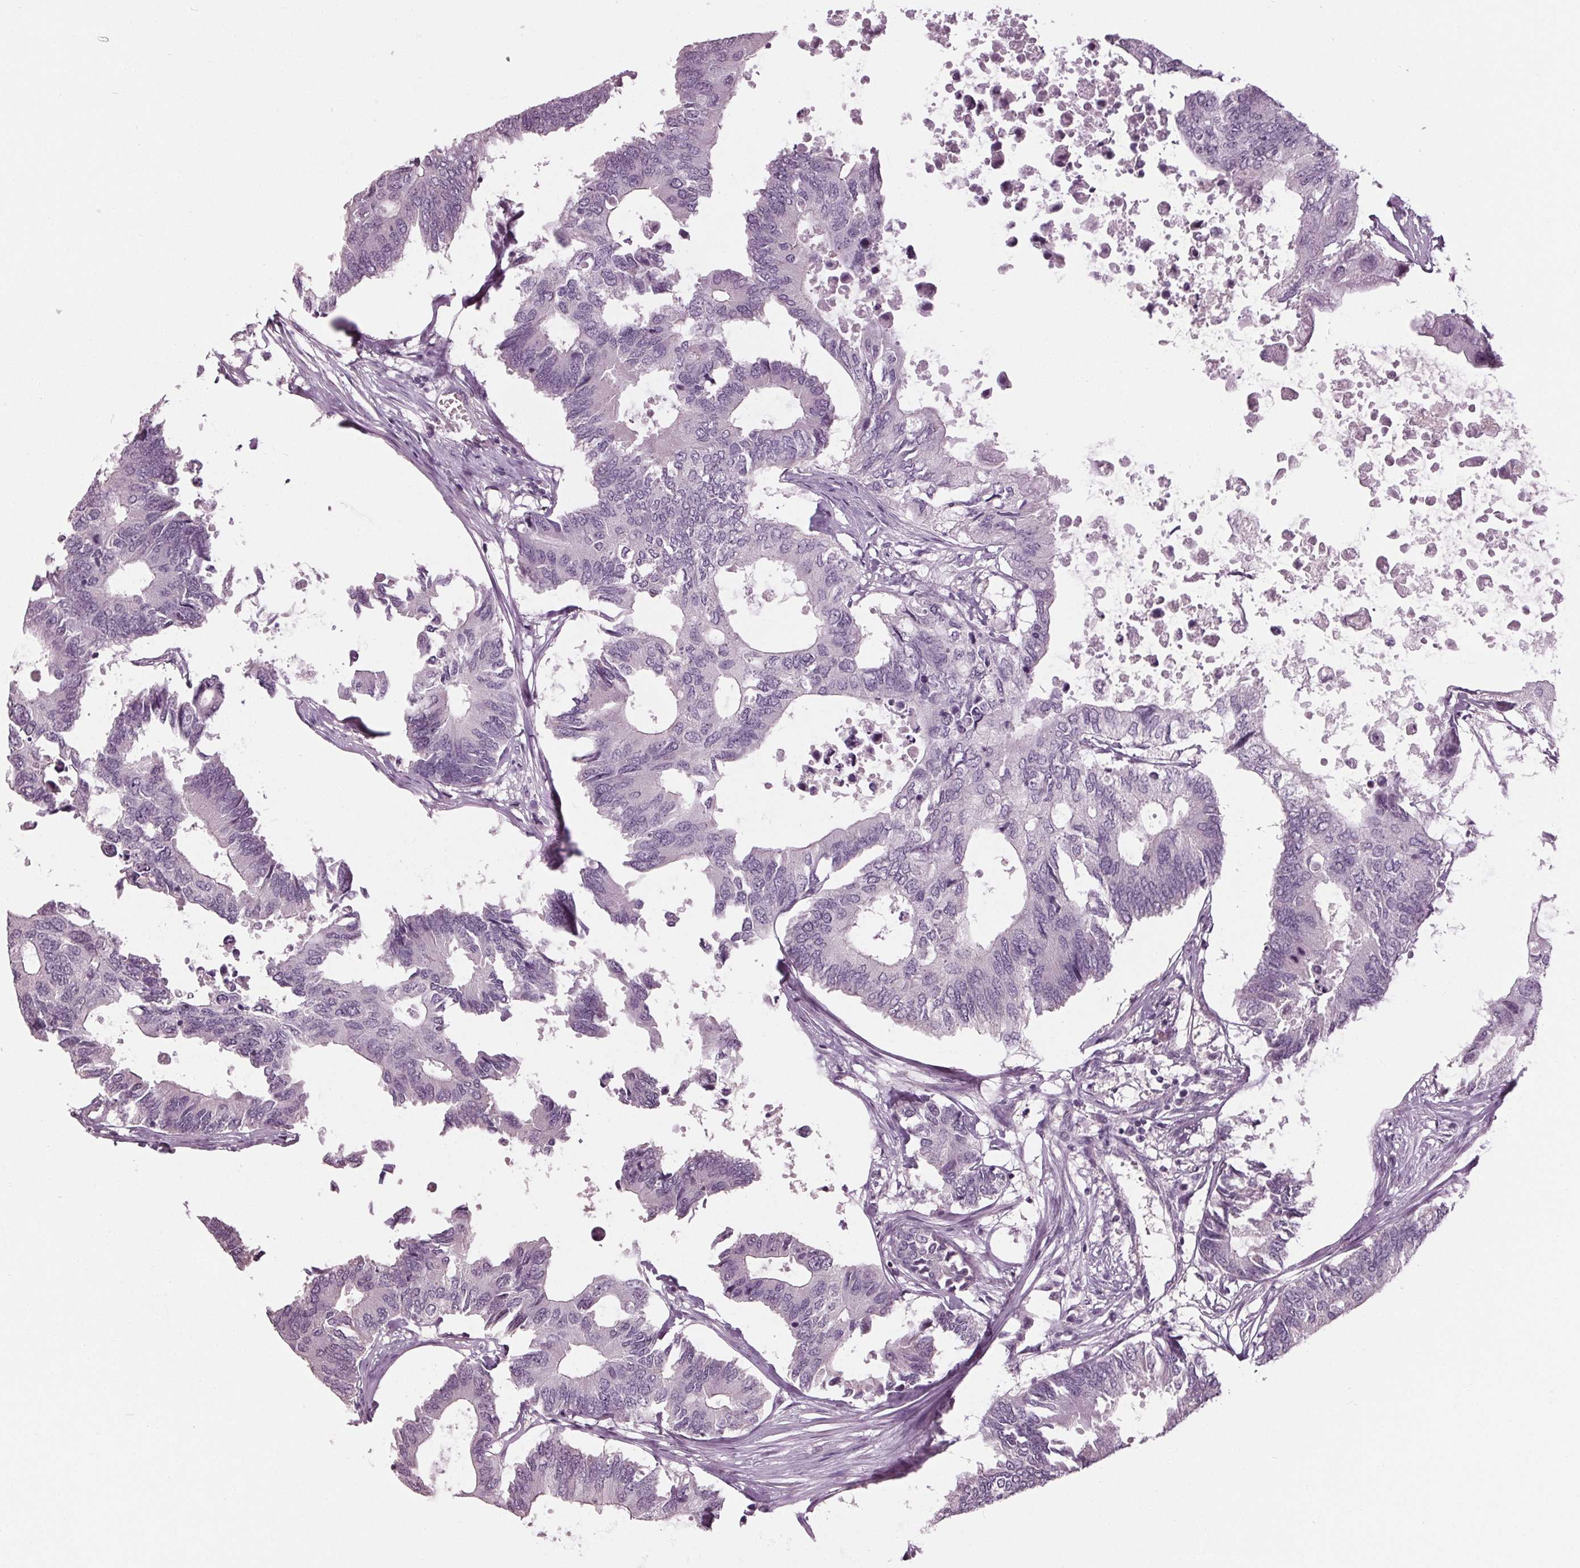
{"staining": {"intensity": "negative", "quantity": "none", "location": "none"}, "tissue": "colorectal cancer", "cell_type": "Tumor cells", "image_type": "cancer", "snomed": [{"axis": "morphology", "description": "Adenocarcinoma, NOS"}, {"axis": "topography", "description": "Colon"}], "caption": "The IHC histopathology image has no significant staining in tumor cells of colorectal cancer (adenocarcinoma) tissue.", "gene": "TNNC2", "patient": {"sex": "male", "age": 71}}